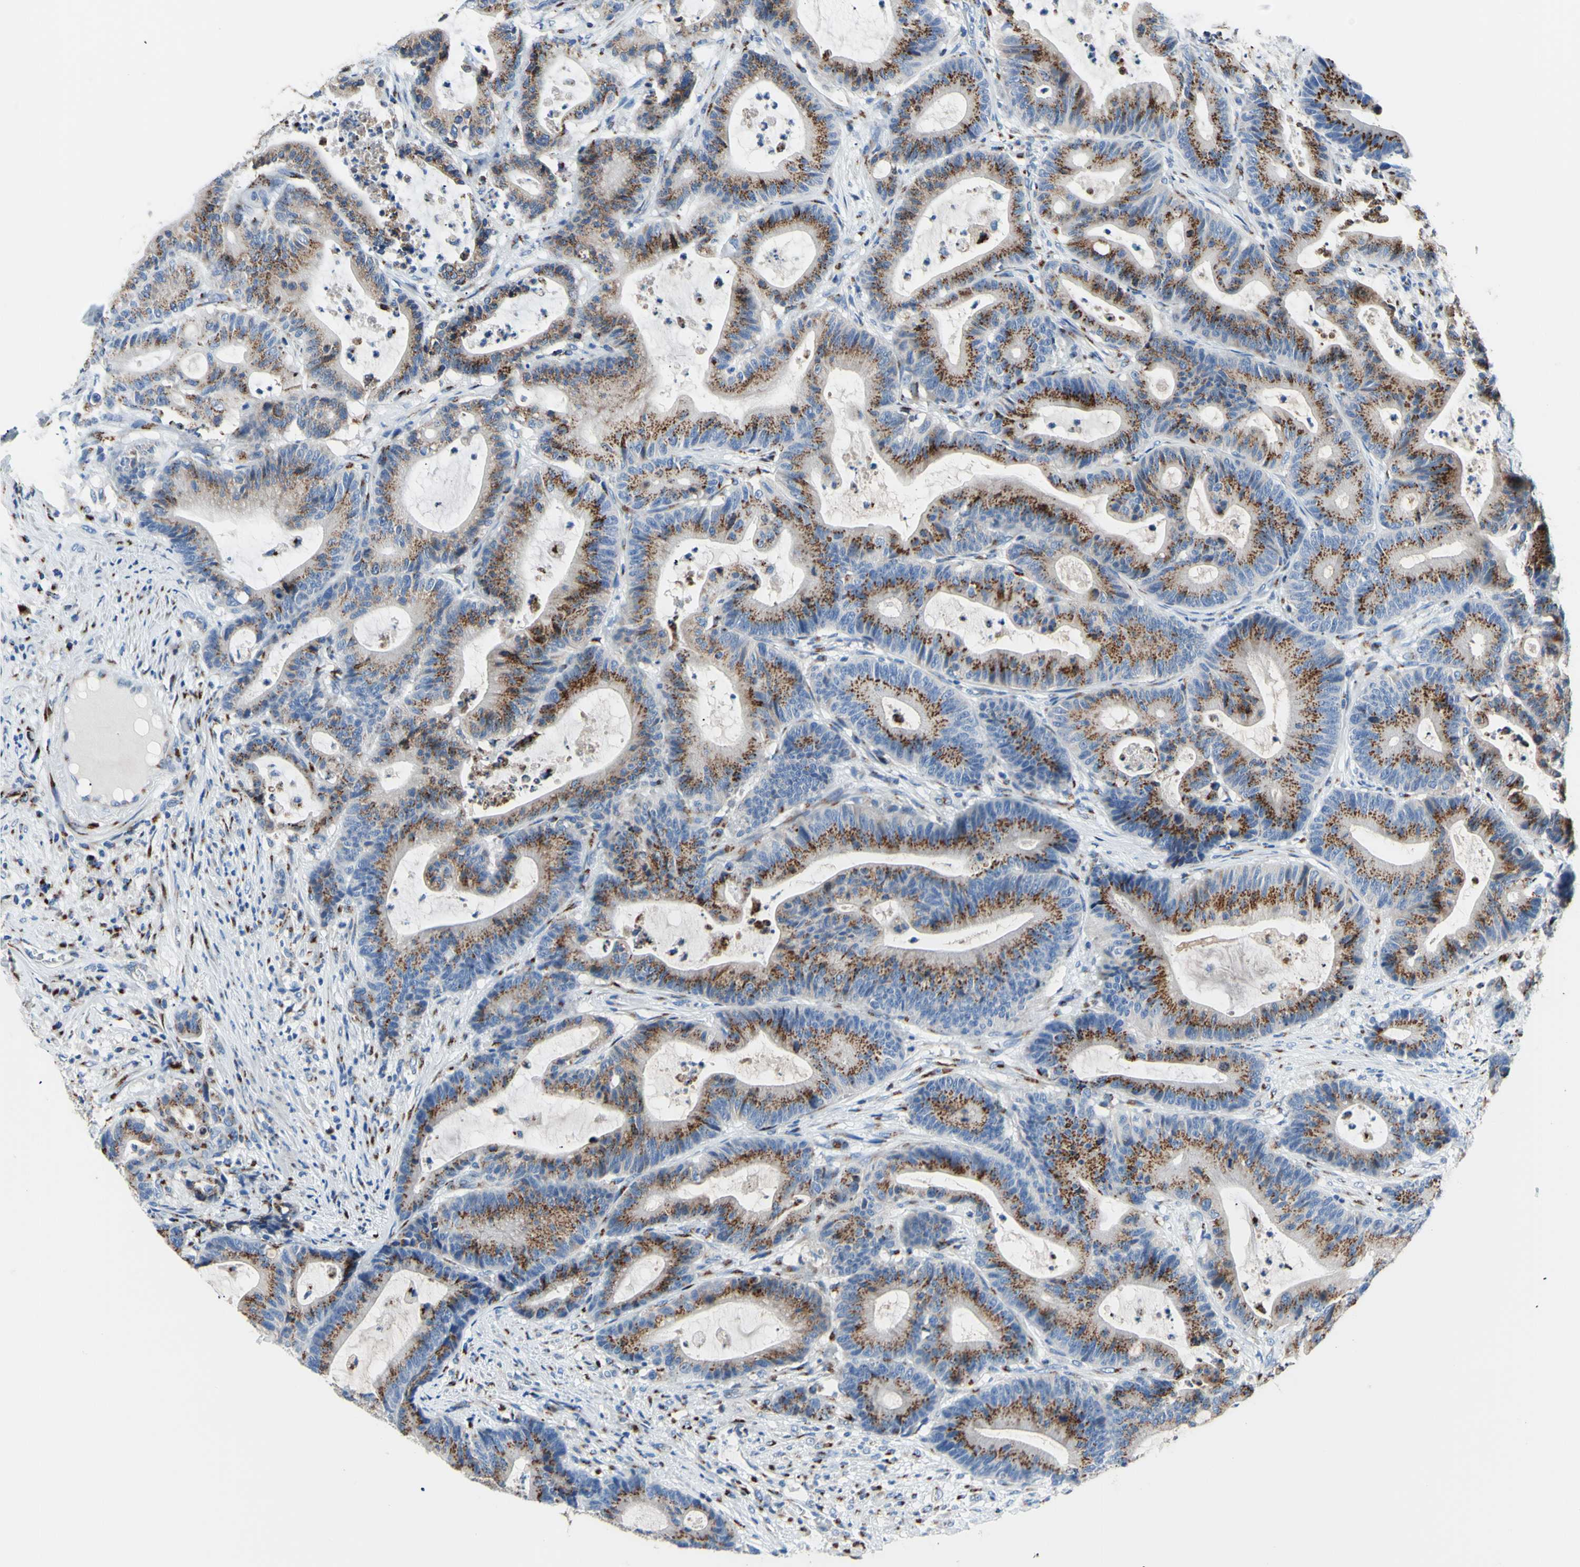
{"staining": {"intensity": "moderate", "quantity": "25%-75%", "location": "cytoplasmic/membranous"}, "tissue": "colorectal cancer", "cell_type": "Tumor cells", "image_type": "cancer", "snomed": [{"axis": "morphology", "description": "Adenocarcinoma, NOS"}, {"axis": "topography", "description": "Colon"}], "caption": "Moderate cytoplasmic/membranous protein expression is seen in about 25%-75% of tumor cells in adenocarcinoma (colorectal). (DAB IHC with brightfield microscopy, high magnification).", "gene": "GALNT2", "patient": {"sex": "female", "age": 84}}